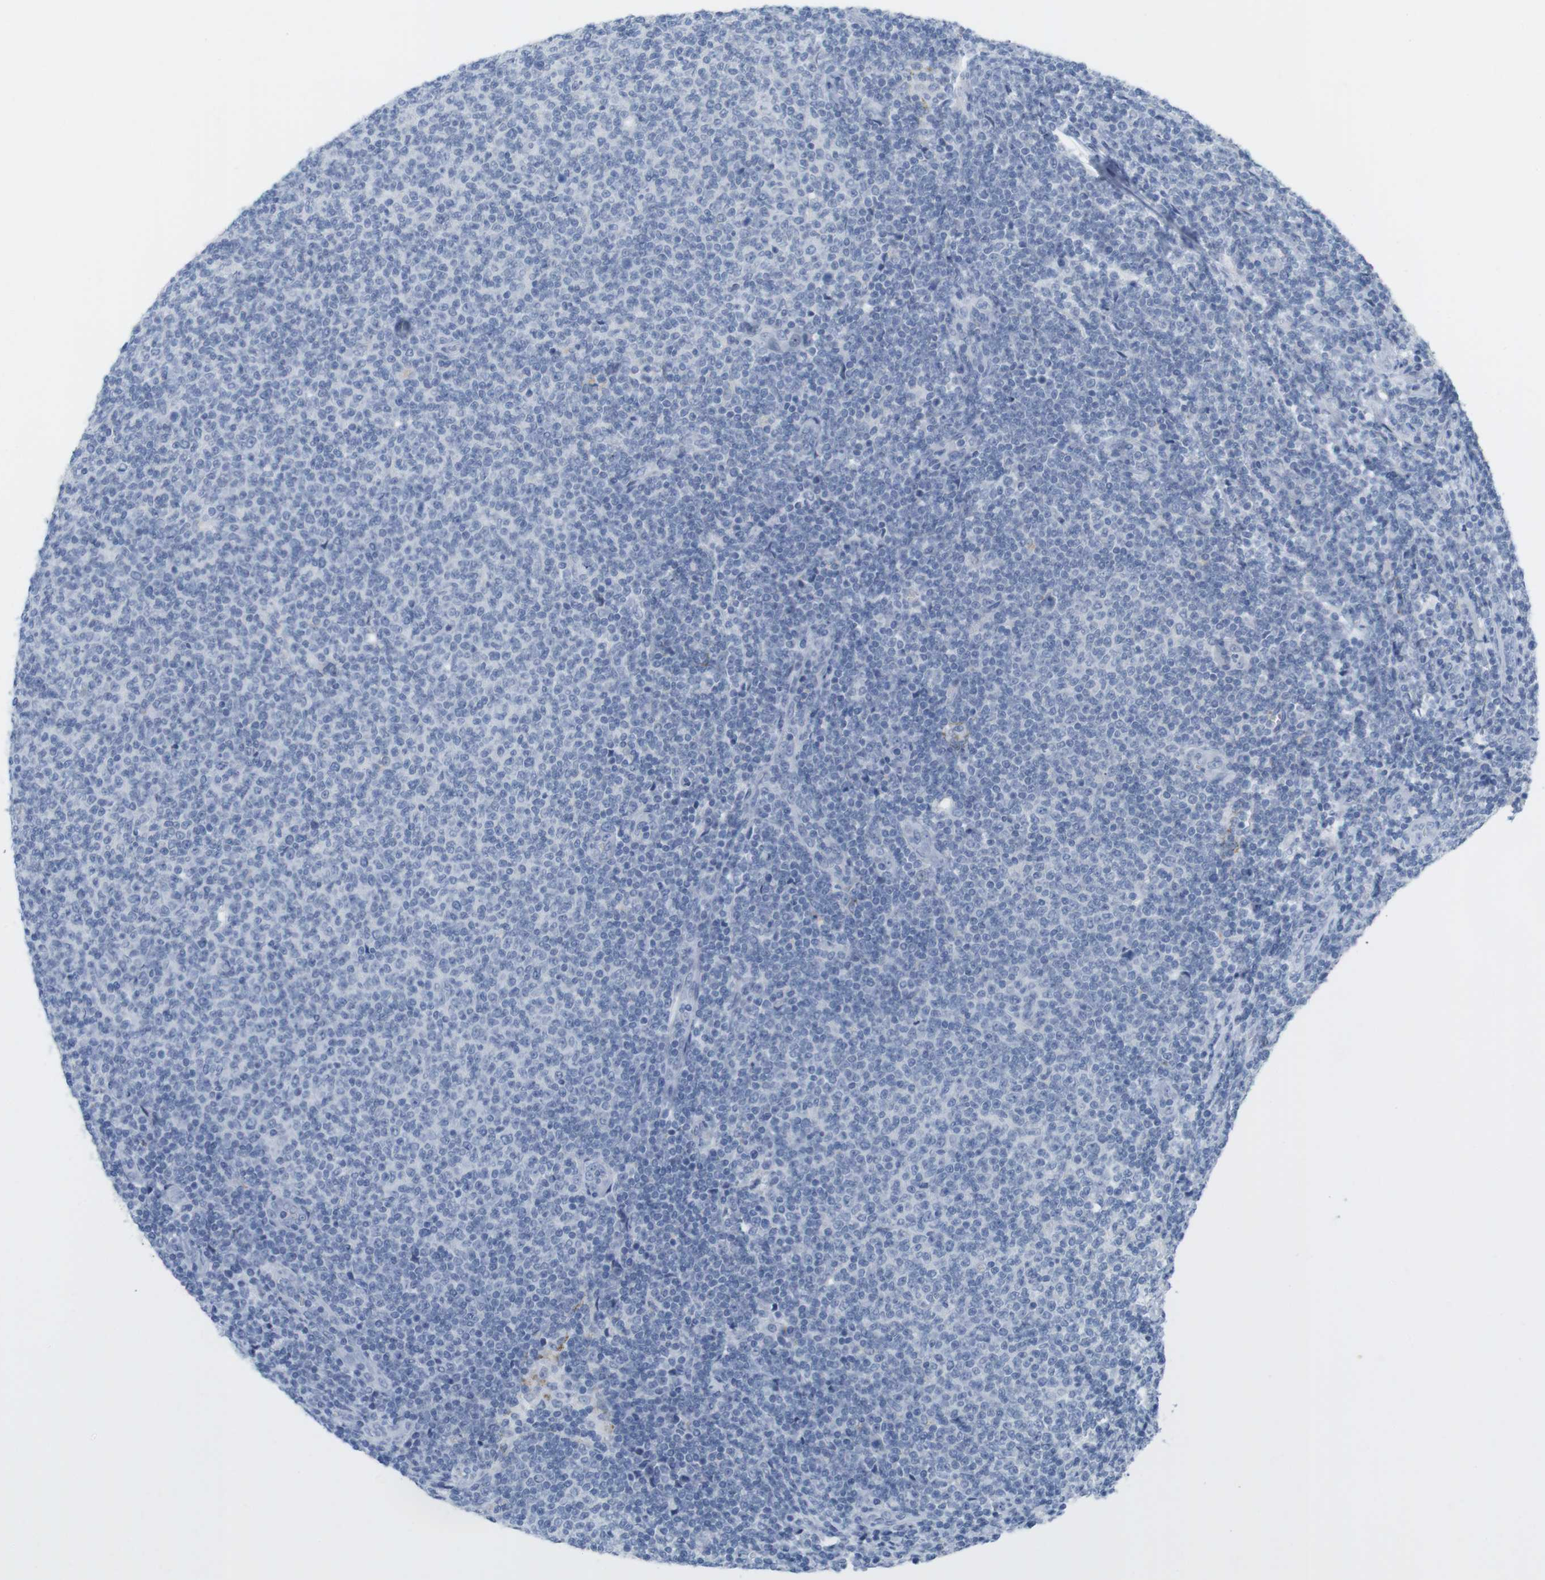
{"staining": {"intensity": "negative", "quantity": "none", "location": "none"}, "tissue": "lymphoma", "cell_type": "Tumor cells", "image_type": "cancer", "snomed": [{"axis": "morphology", "description": "Malignant lymphoma, non-Hodgkin's type, Low grade"}, {"axis": "topography", "description": "Lymph node"}], "caption": "IHC of low-grade malignant lymphoma, non-Hodgkin's type shows no expression in tumor cells.", "gene": "YIPF1", "patient": {"sex": "male", "age": 66}}